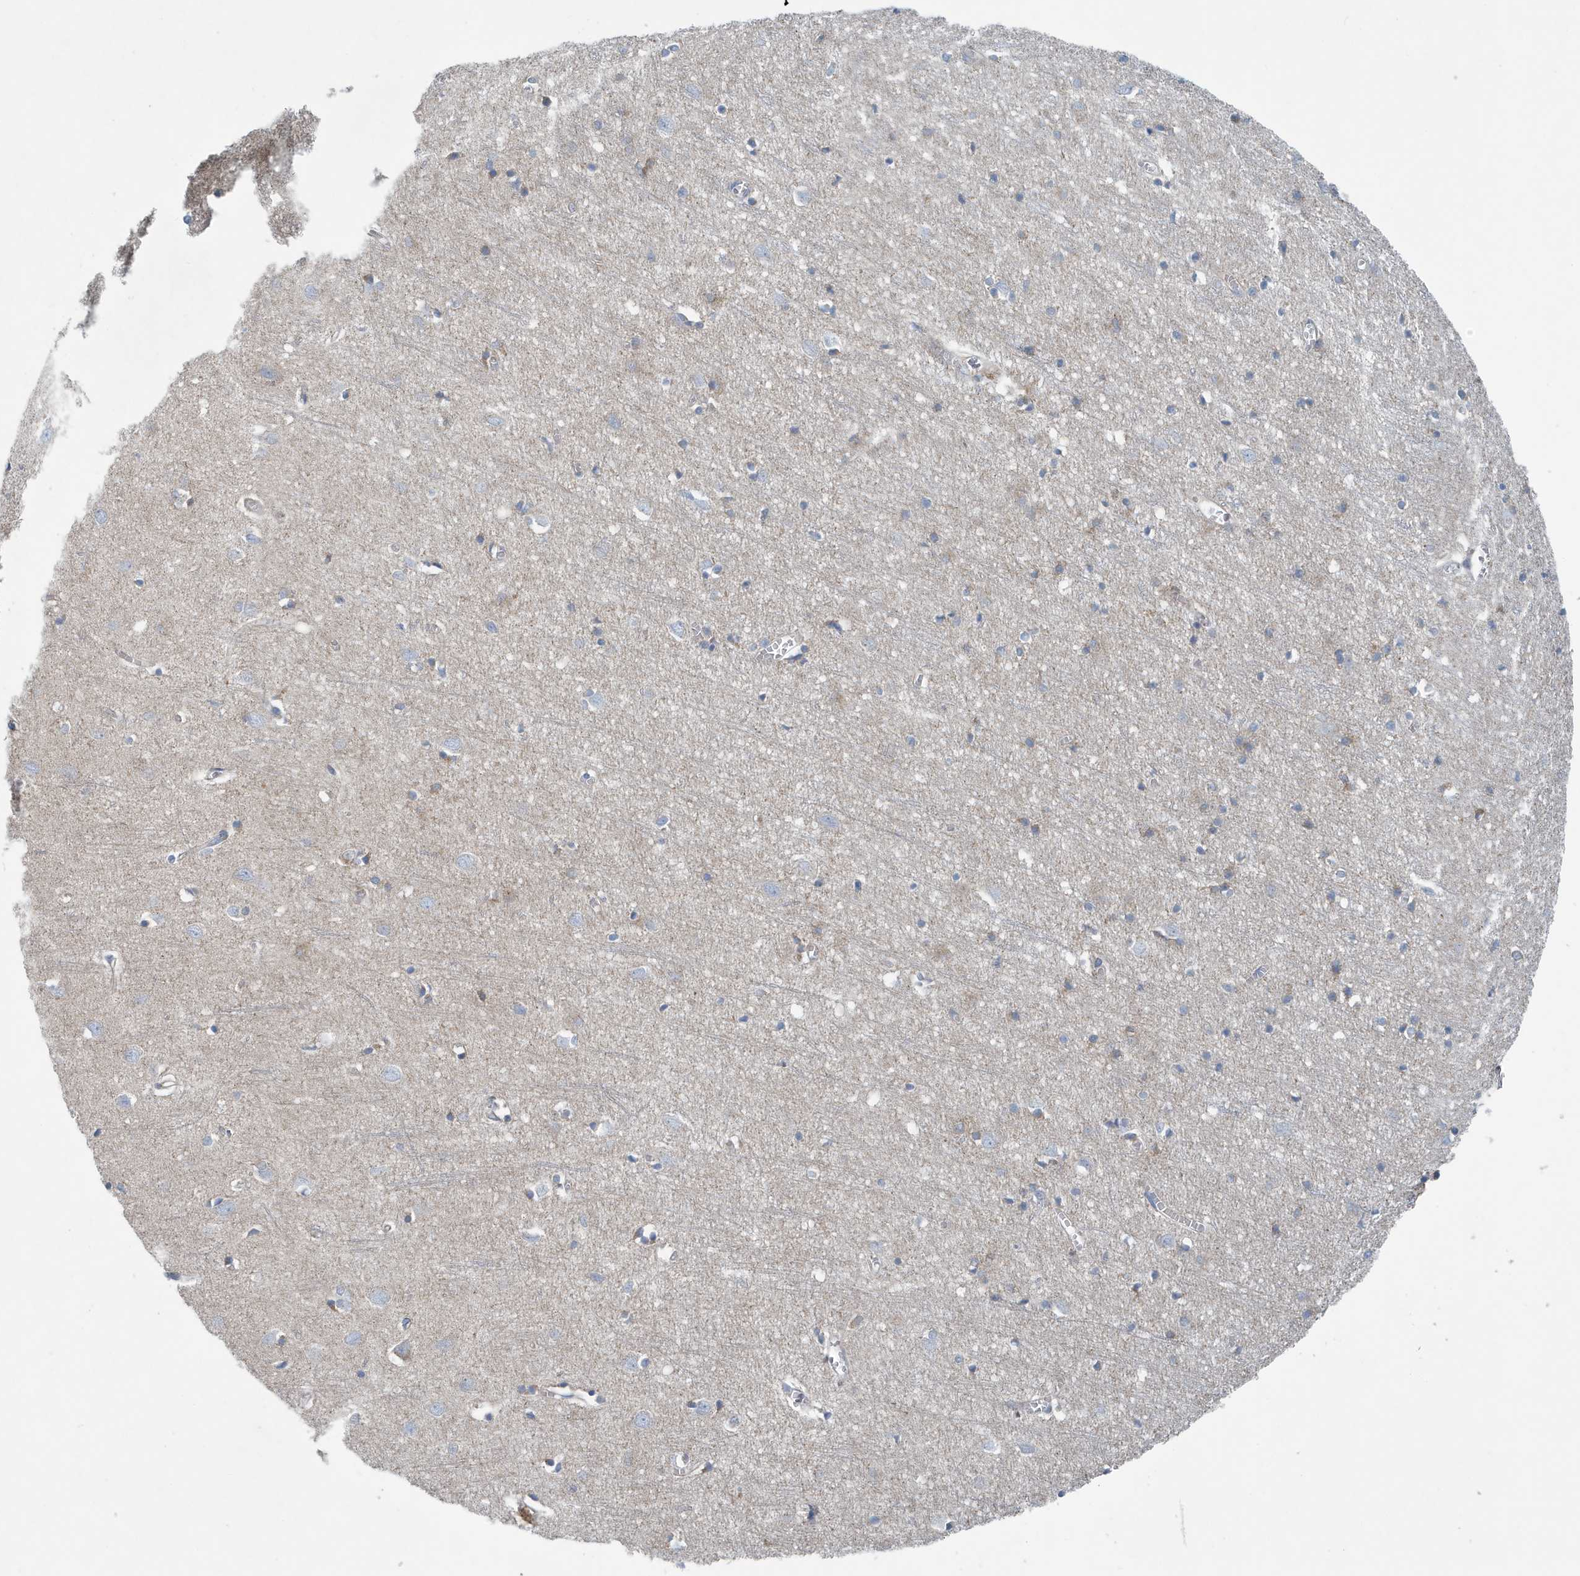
{"staining": {"intensity": "negative", "quantity": "none", "location": "none"}, "tissue": "cerebral cortex", "cell_type": "Endothelial cells", "image_type": "normal", "snomed": [{"axis": "morphology", "description": "Normal tissue, NOS"}, {"axis": "topography", "description": "Cerebral cortex"}], "caption": "An immunohistochemistry photomicrograph of normal cerebral cortex is shown. There is no staining in endothelial cells of cerebral cortex.", "gene": "PPM1M", "patient": {"sex": "female", "age": 64}}